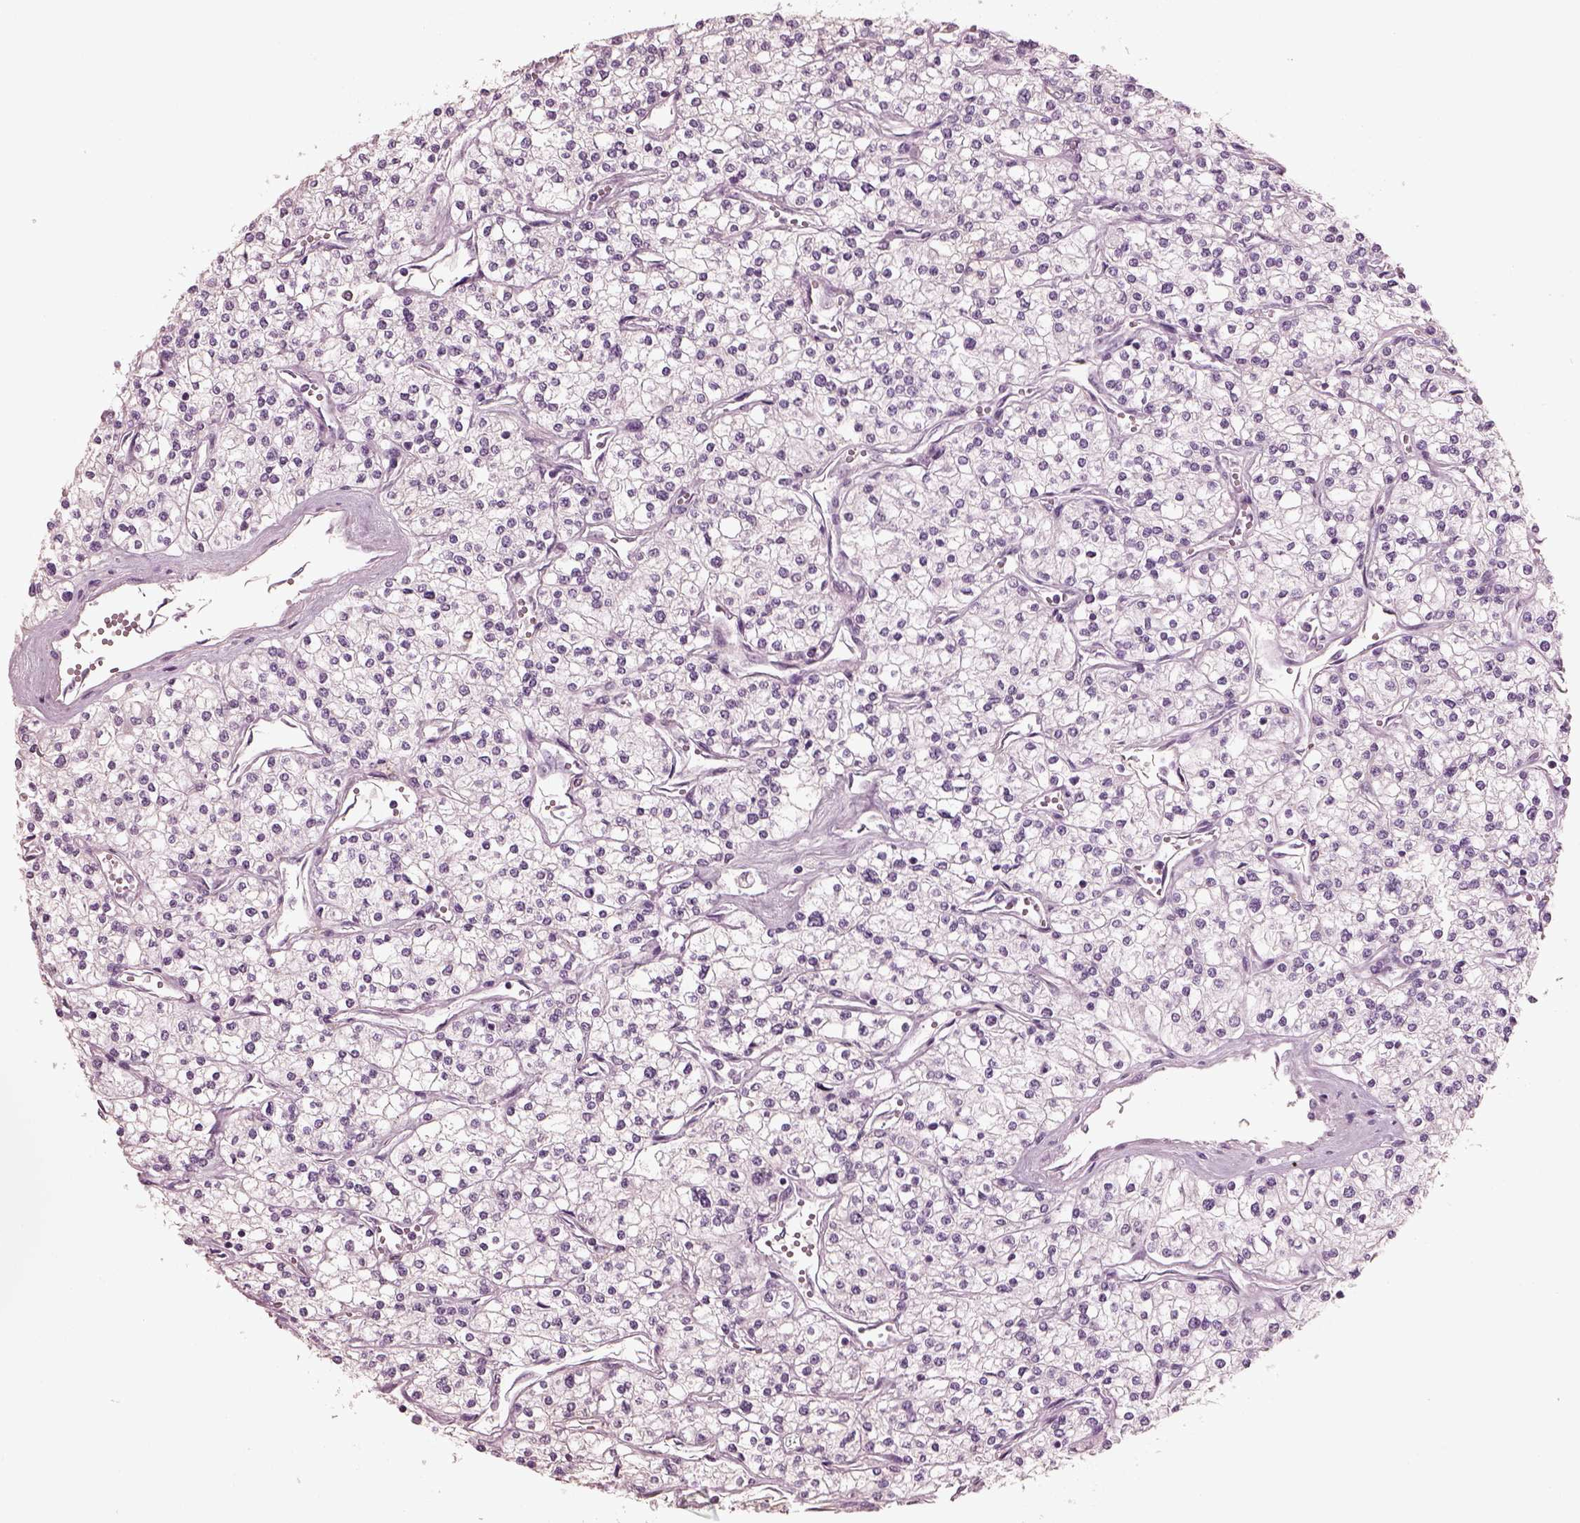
{"staining": {"intensity": "negative", "quantity": "none", "location": "none"}, "tissue": "renal cancer", "cell_type": "Tumor cells", "image_type": "cancer", "snomed": [{"axis": "morphology", "description": "Adenocarcinoma, NOS"}, {"axis": "topography", "description": "Kidney"}], "caption": "This is a micrograph of immunohistochemistry staining of adenocarcinoma (renal), which shows no staining in tumor cells.", "gene": "EIF4E1B", "patient": {"sex": "male", "age": 80}}